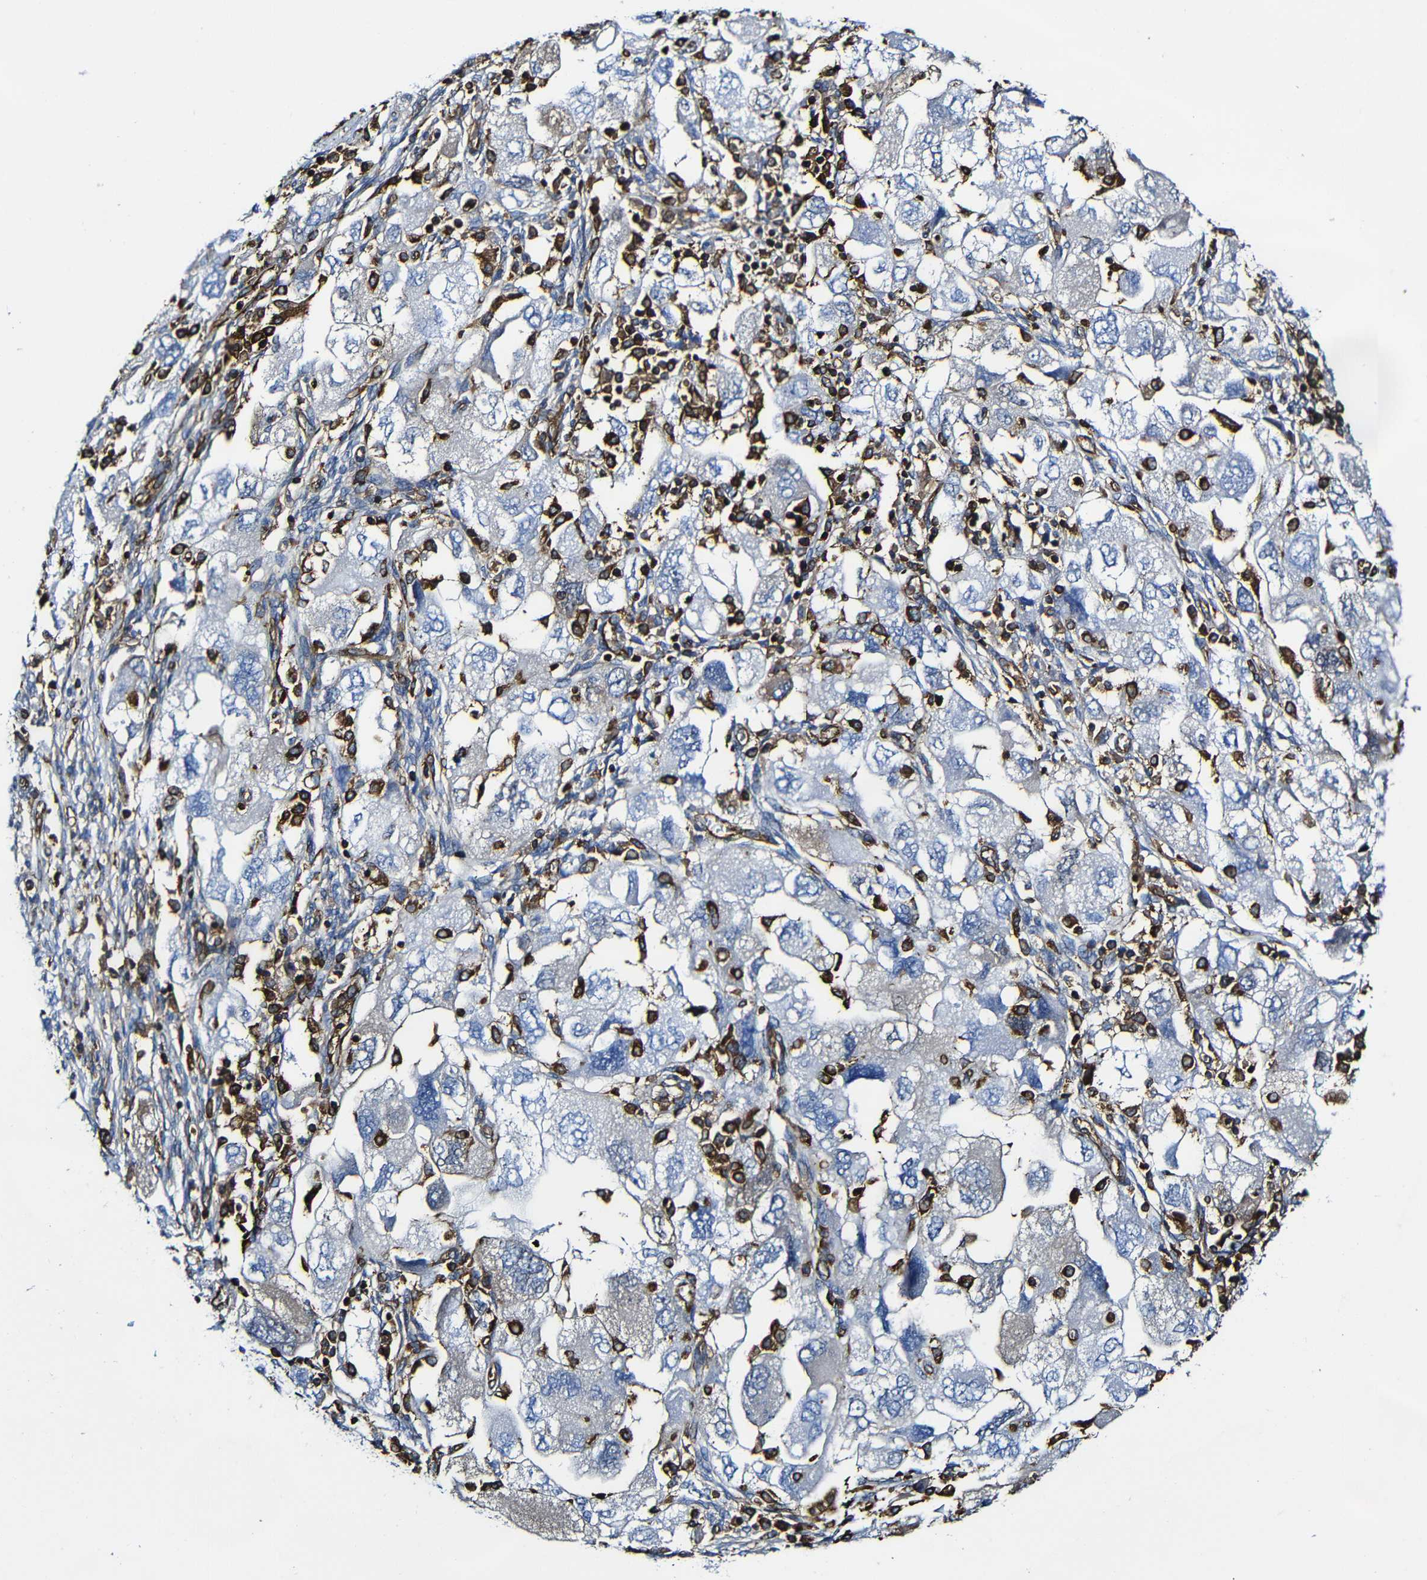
{"staining": {"intensity": "negative", "quantity": "none", "location": "none"}, "tissue": "ovarian cancer", "cell_type": "Tumor cells", "image_type": "cancer", "snomed": [{"axis": "morphology", "description": "Carcinoma, NOS"}, {"axis": "morphology", "description": "Cystadenocarcinoma, serous, NOS"}, {"axis": "topography", "description": "Ovary"}], "caption": "The photomicrograph exhibits no staining of tumor cells in ovarian cancer. (Brightfield microscopy of DAB (3,3'-diaminobenzidine) immunohistochemistry (IHC) at high magnification).", "gene": "MSN", "patient": {"sex": "female", "age": 69}}